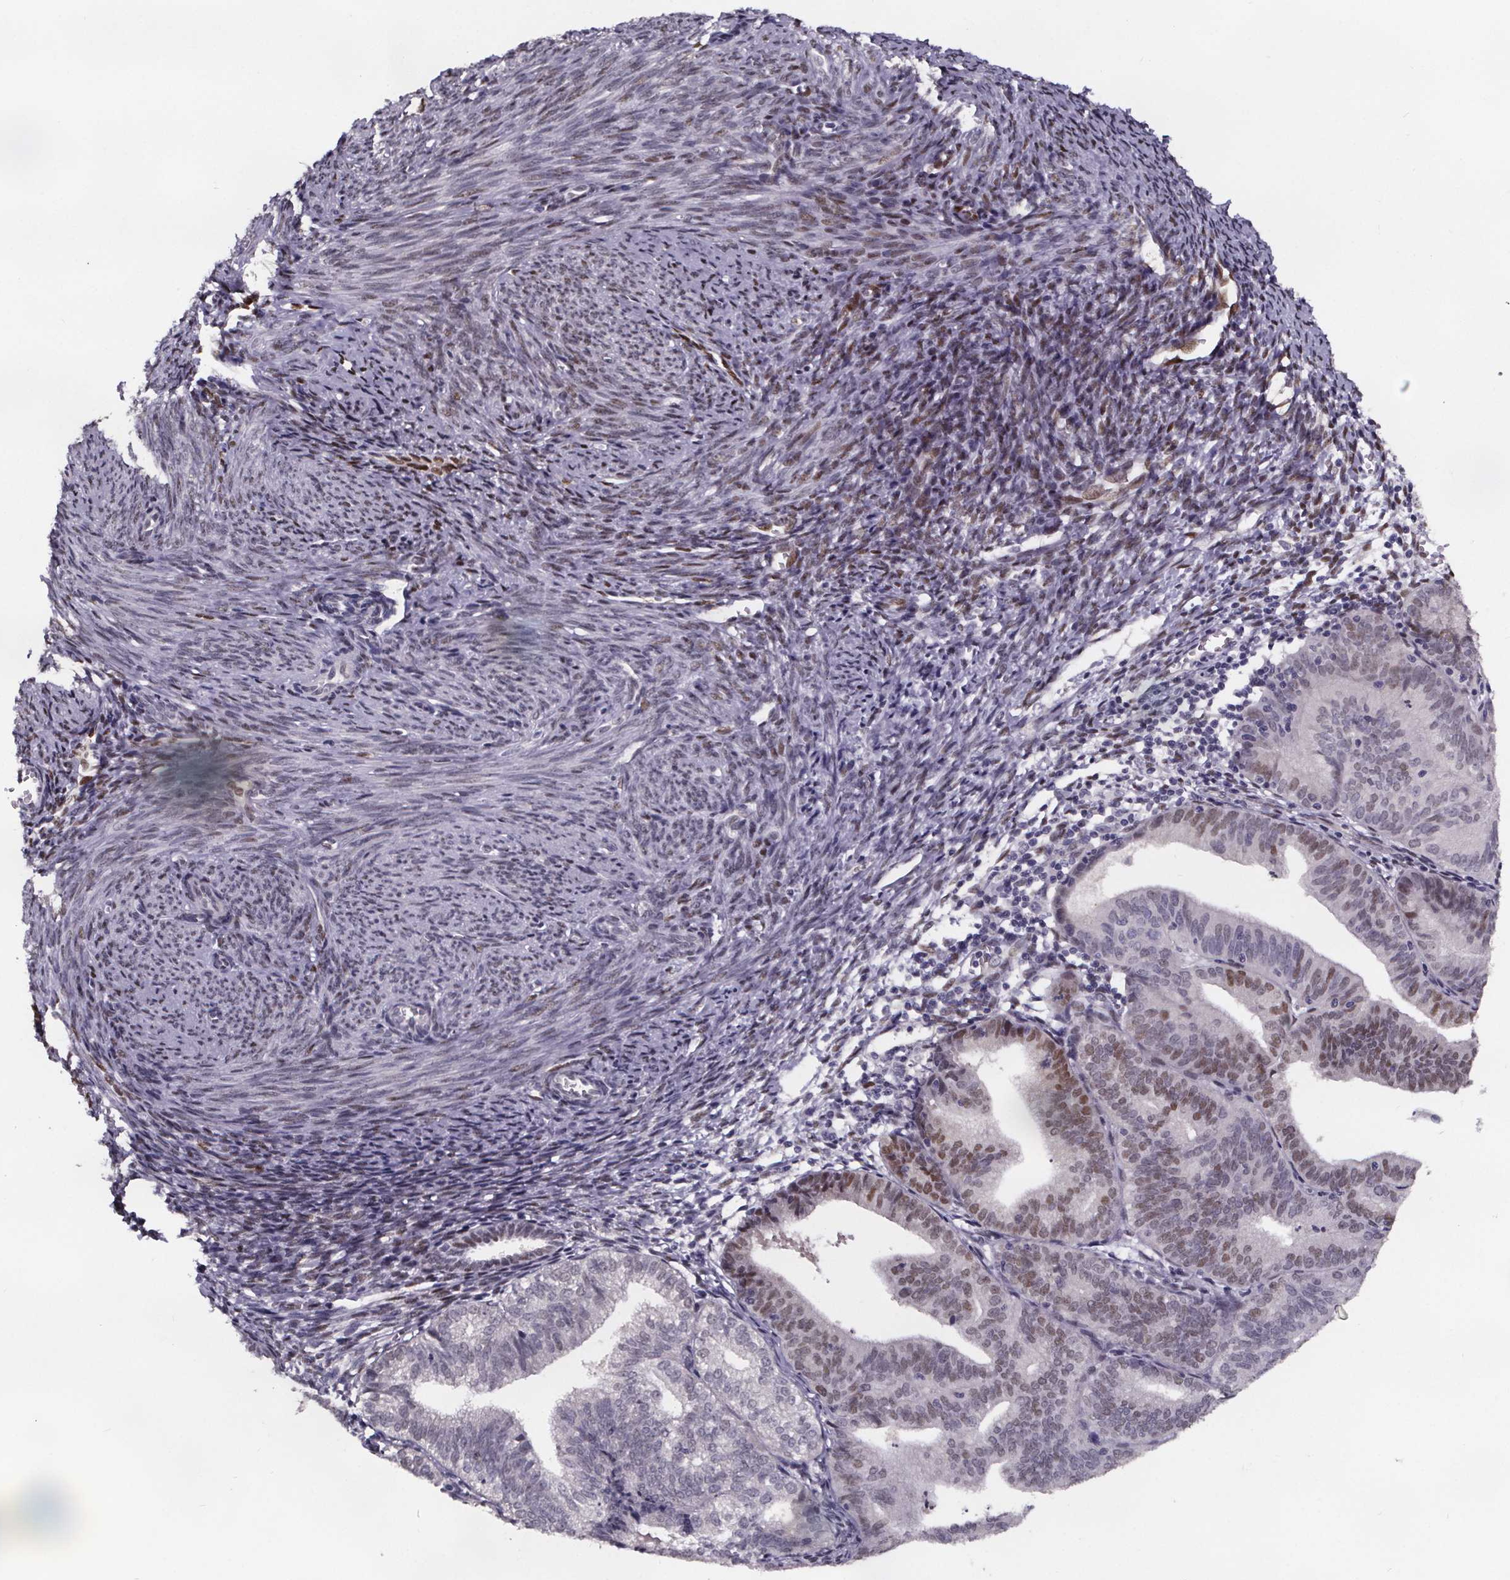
{"staining": {"intensity": "moderate", "quantity": "<25%", "location": "nuclear"}, "tissue": "endometrial cancer", "cell_type": "Tumor cells", "image_type": "cancer", "snomed": [{"axis": "morphology", "description": "Adenocarcinoma, NOS"}, {"axis": "topography", "description": "Endometrium"}], "caption": "This micrograph demonstrates endometrial adenocarcinoma stained with IHC to label a protein in brown. The nuclear of tumor cells show moderate positivity for the protein. Nuclei are counter-stained blue.", "gene": "AR", "patient": {"sex": "female", "age": 70}}